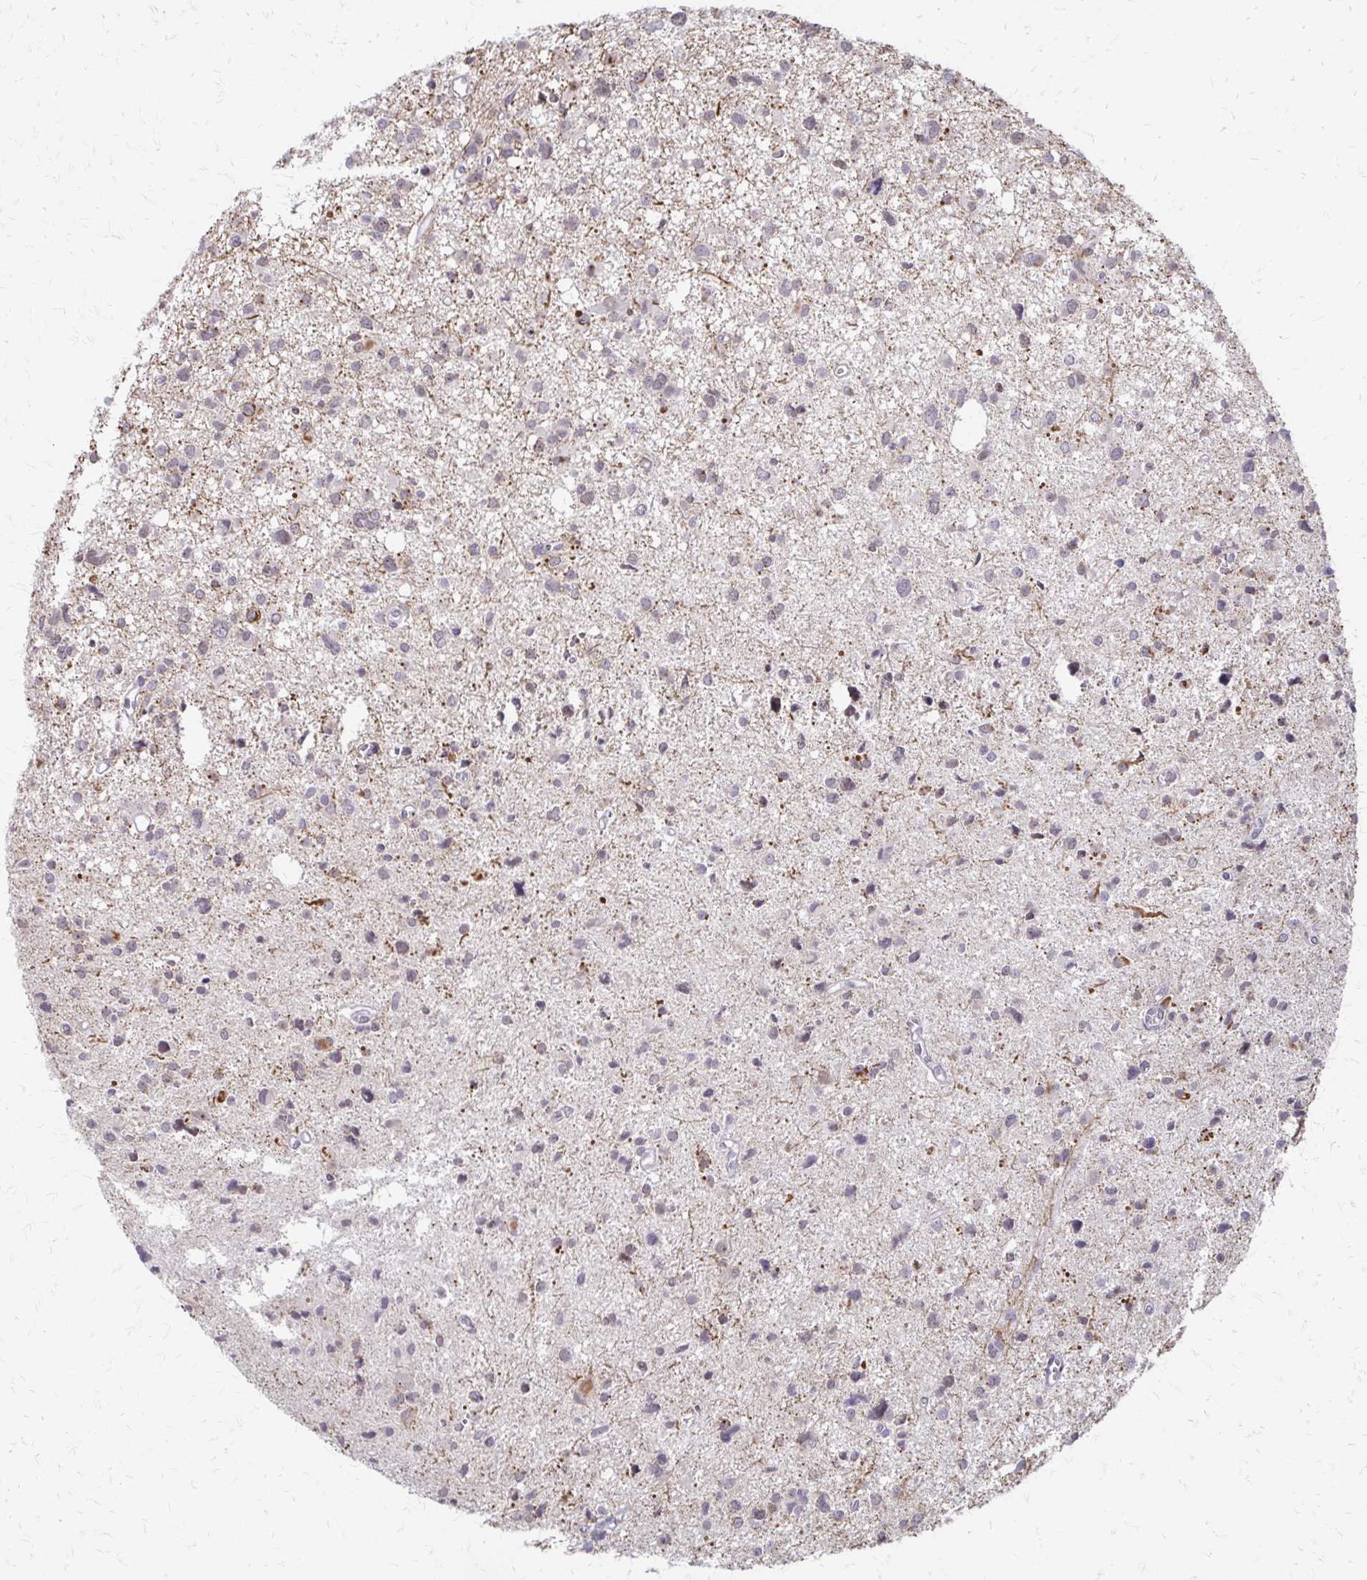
{"staining": {"intensity": "negative", "quantity": "none", "location": "none"}, "tissue": "glioma", "cell_type": "Tumor cells", "image_type": "cancer", "snomed": [{"axis": "morphology", "description": "Glioma, malignant, High grade"}, {"axis": "topography", "description": "Brain"}], "caption": "Immunohistochemistry micrograph of malignant high-grade glioma stained for a protein (brown), which exhibits no expression in tumor cells. (Stains: DAB immunohistochemistry (IHC) with hematoxylin counter stain, Microscopy: brightfield microscopy at high magnification).", "gene": "EED", "patient": {"sex": "male", "age": 23}}